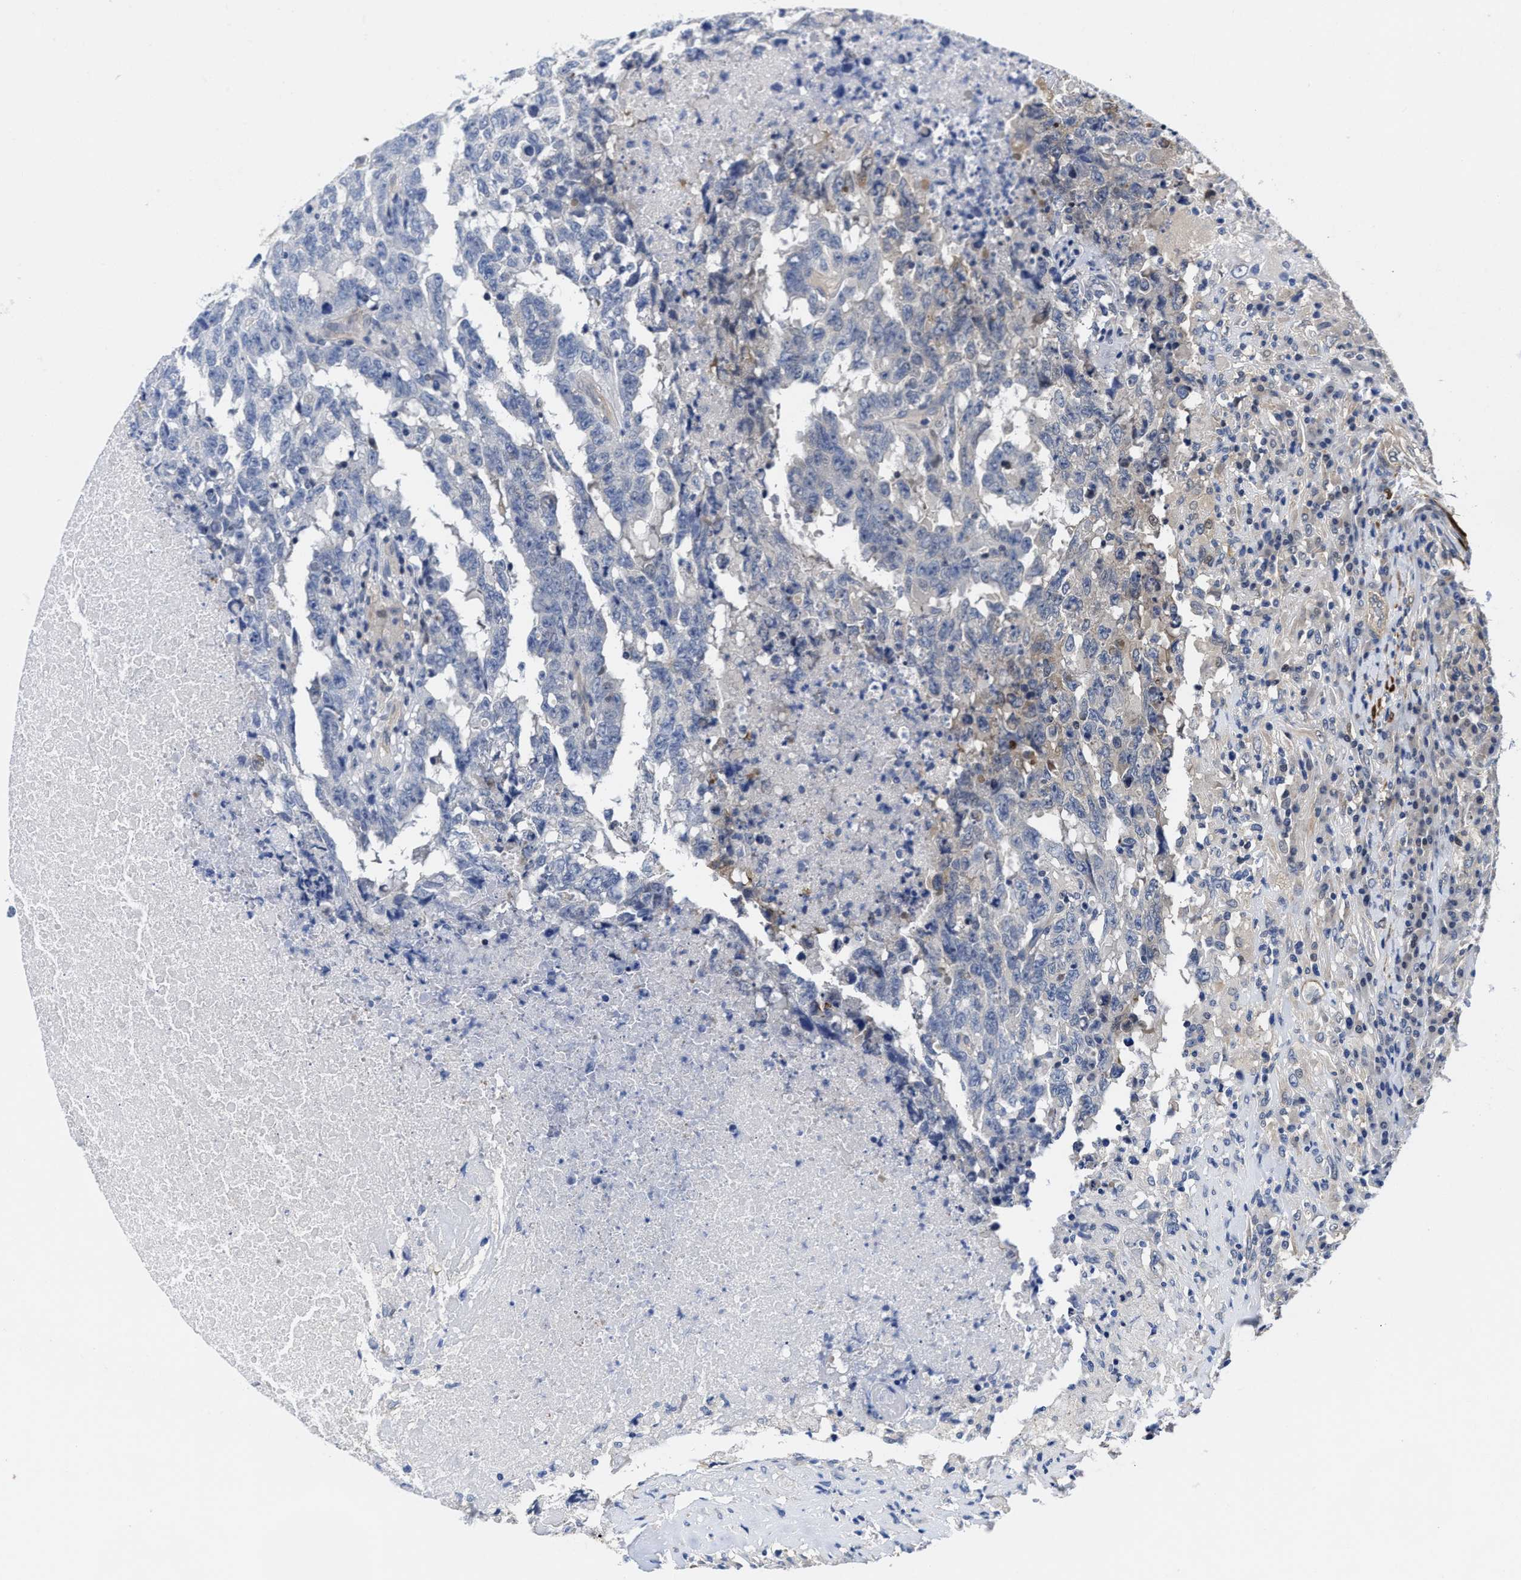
{"staining": {"intensity": "negative", "quantity": "none", "location": "none"}, "tissue": "testis cancer", "cell_type": "Tumor cells", "image_type": "cancer", "snomed": [{"axis": "morphology", "description": "Necrosis, NOS"}, {"axis": "morphology", "description": "Carcinoma, Embryonal, NOS"}, {"axis": "topography", "description": "Testis"}], "caption": "Tumor cells are negative for protein expression in human testis cancer.", "gene": "KIF12", "patient": {"sex": "male", "age": 19}}